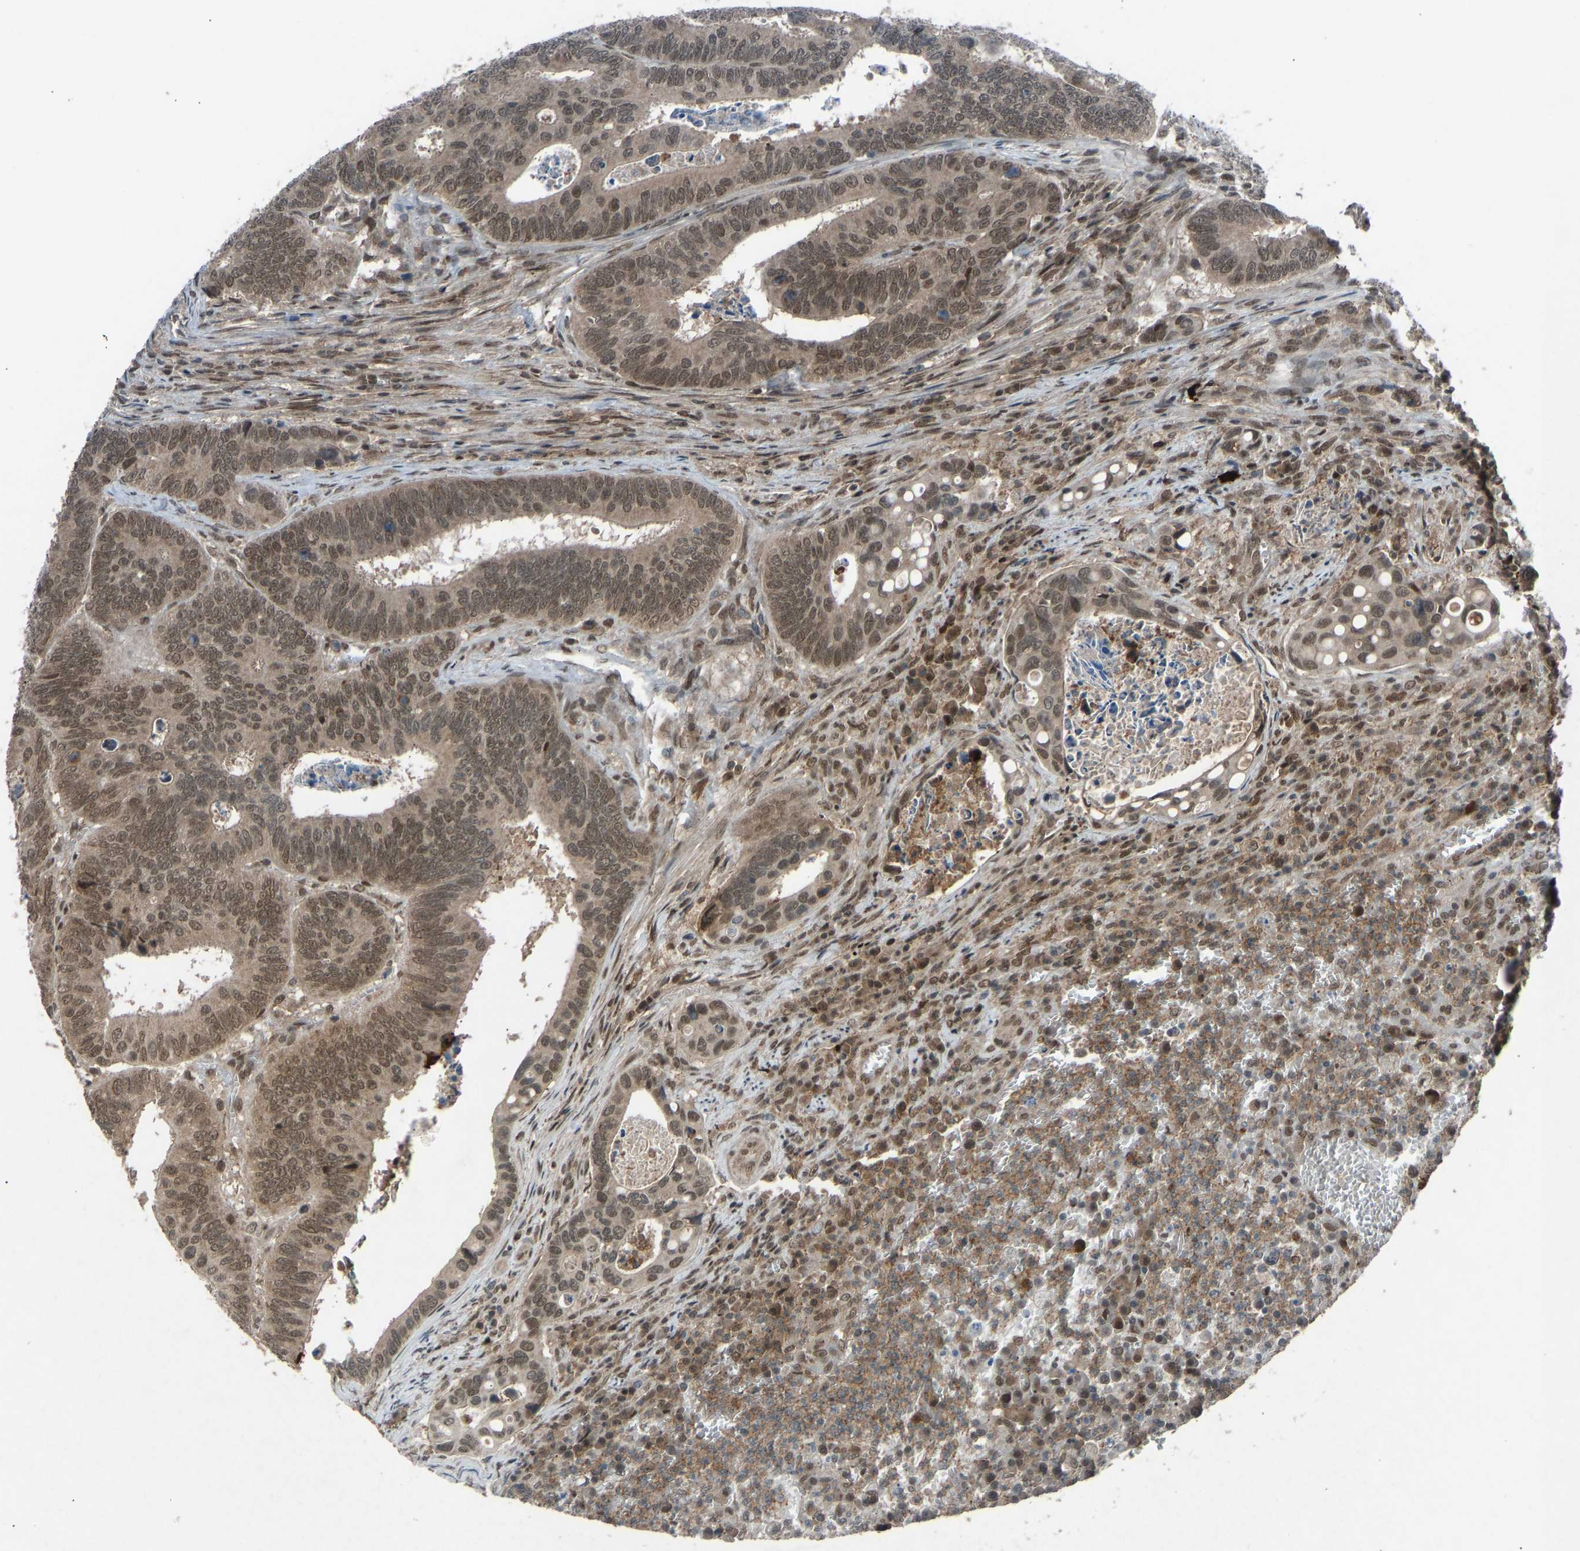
{"staining": {"intensity": "moderate", "quantity": ">75%", "location": "cytoplasmic/membranous,nuclear"}, "tissue": "colorectal cancer", "cell_type": "Tumor cells", "image_type": "cancer", "snomed": [{"axis": "morphology", "description": "Inflammation, NOS"}, {"axis": "morphology", "description": "Adenocarcinoma, NOS"}, {"axis": "topography", "description": "Colon"}], "caption": "Colorectal cancer tissue displays moderate cytoplasmic/membranous and nuclear positivity in approximately >75% of tumor cells, visualized by immunohistochemistry.", "gene": "SLC43A1", "patient": {"sex": "male", "age": 72}}